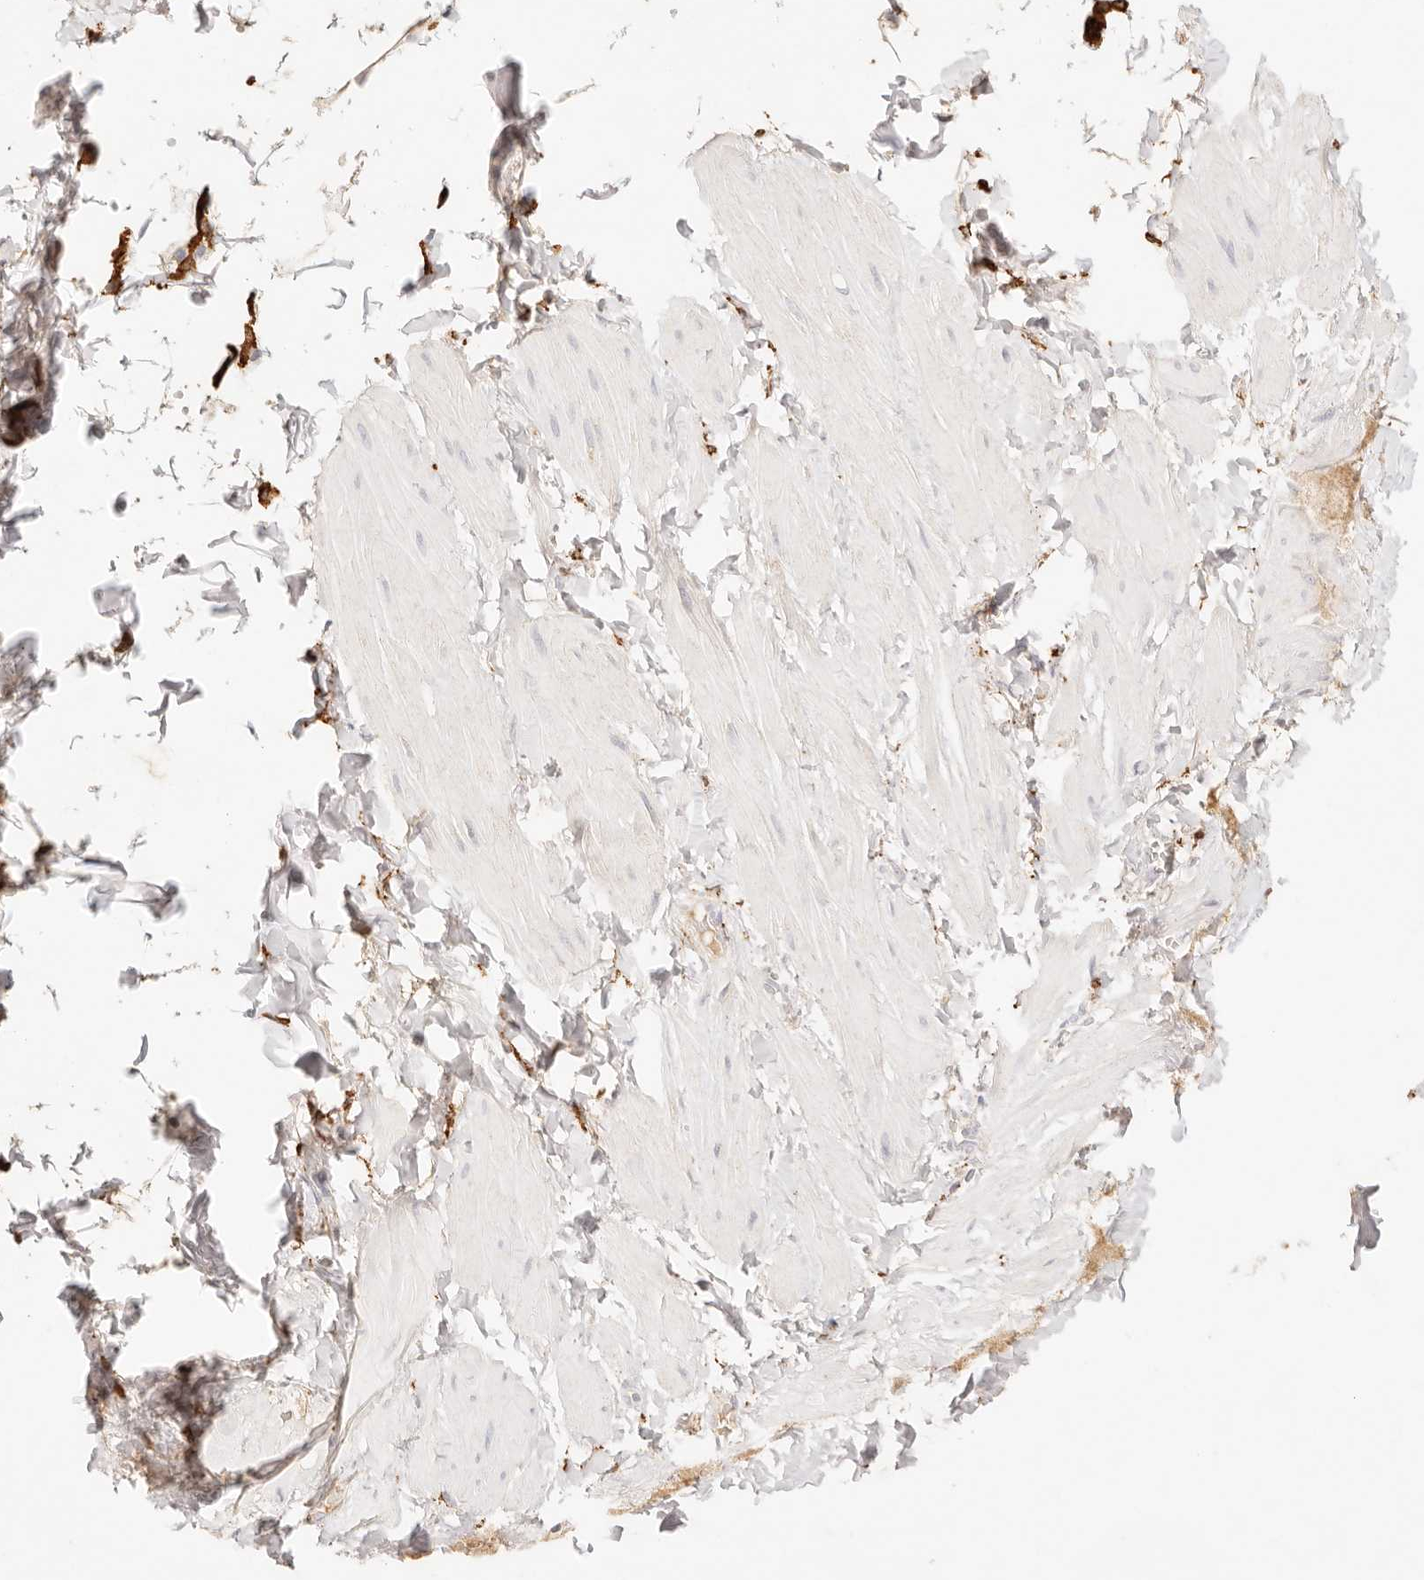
{"staining": {"intensity": "negative", "quantity": "none", "location": "none"}, "tissue": "adipose tissue", "cell_type": "Adipocytes", "image_type": "normal", "snomed": [{"axis": "morphology", "description": "Normal tissue, NOS"}, {"axis": "topography", "description": "Adipose tissue"}, {"axis": "topography", "description": "Vascular tissue"}, {"axis": "topography", "description": "Peripheral nerve tissue"}], "caption": "The immunohistochemistry (IHC) image has no significant expression in adipocytes of adipose tissue.", "gene": "HK2", "patient": {"sex": "male", "age": 25}}